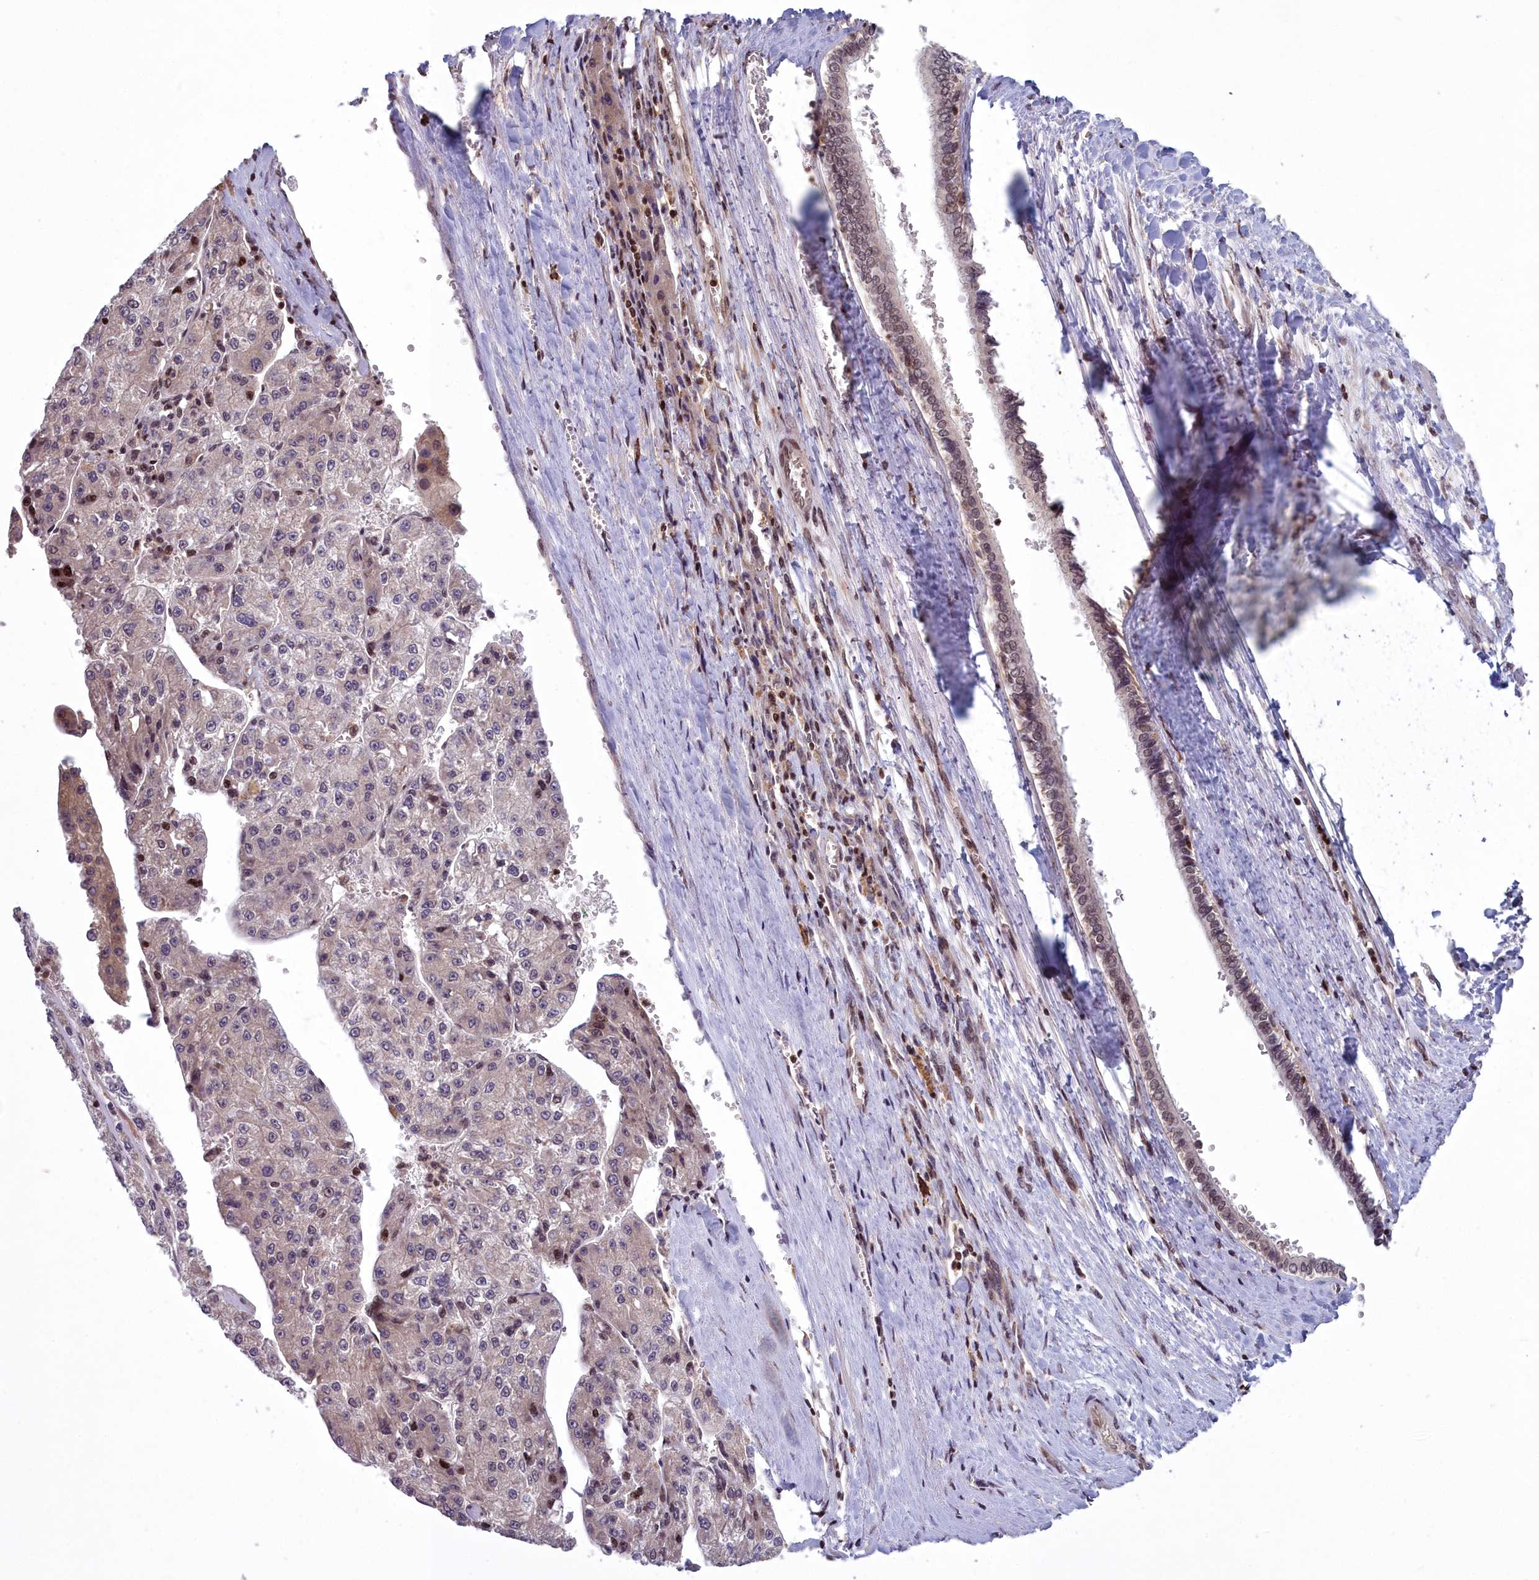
{"staining": {"intensity": "moderate", "quantity": "<25%", "location": "nuclear"}, "tissue": "liver cancer", "cell_type": "Tumor cells", "image_type": "cancer", "snomed": [{"axis": "morphology", "description": "Carcinoma, Hepatocellular, NOS"}, {"axis": "topography", "description": "Liver"}], "caption": "Liver hepatocellular carcinoma stained for a protein reveals moderate nuclear positivity in tumor cells. The protein of interest is stained brown, and the nuclei are stained in blue (DAB (3,3'-diaminobenzidine) IHC with brightfield microscopy, high magnification).", "gene": "GMEB1", "patient": {"sex": "female", "age": 73}}